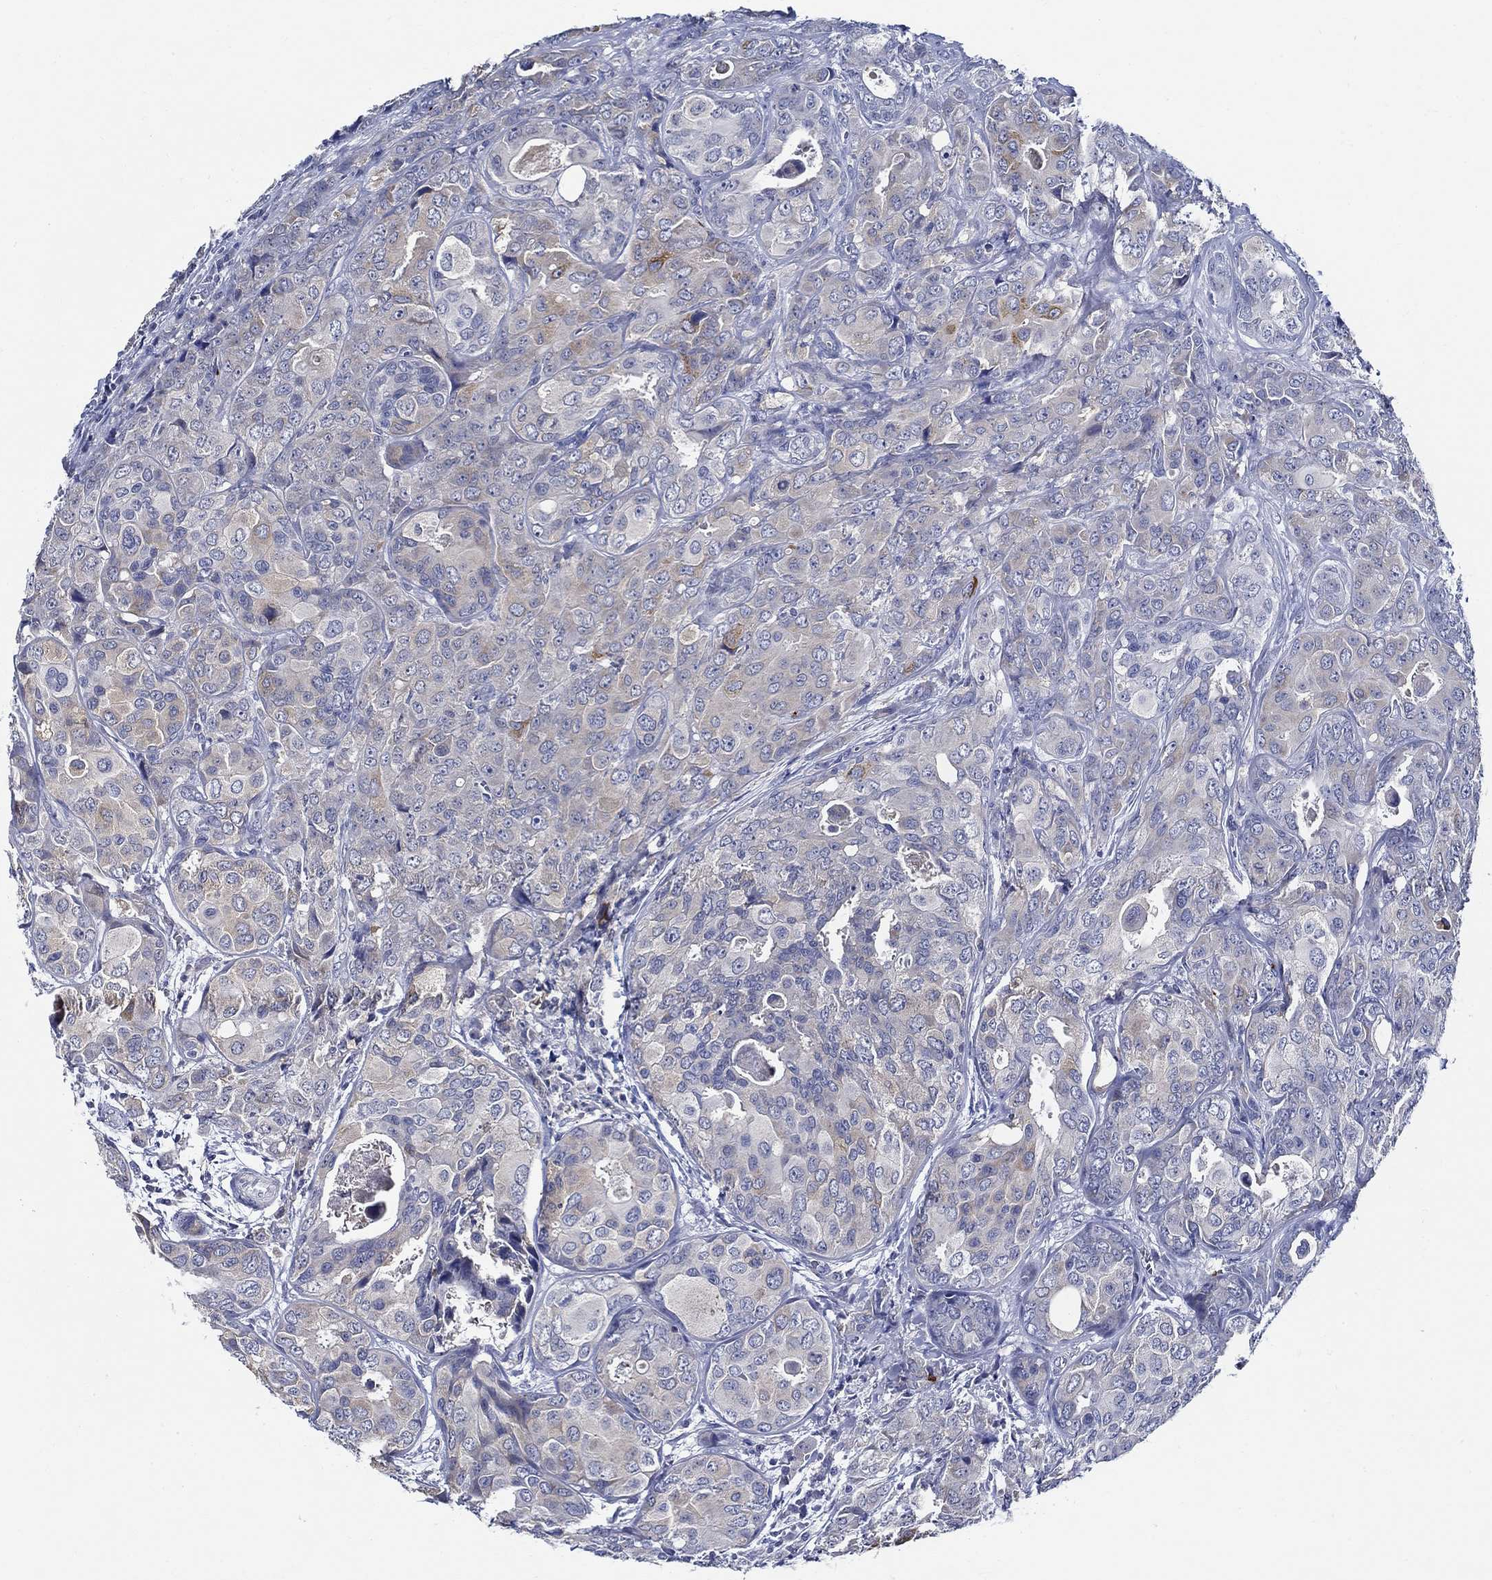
{"staining": {"intensity": "weak", "quantity": "<25%", "location": "cytoplasmic/membranous"}, "tissue": "breast cancer", "cell_type": "Tumor cells", "image_type": "cancer", "snomed": [{"axis": "morphology", "description": "Duct carcinoma"}, {"axis": "topography", "description": "Breast"}], "caption": "IHC histopathology image of invasive ductal carcinoma (breast) stained for a protein (brown), which demonstrates no positivity in tumor cells.", "gene": "ALOX12", "patient": {"sex": "female", "age": 43}}